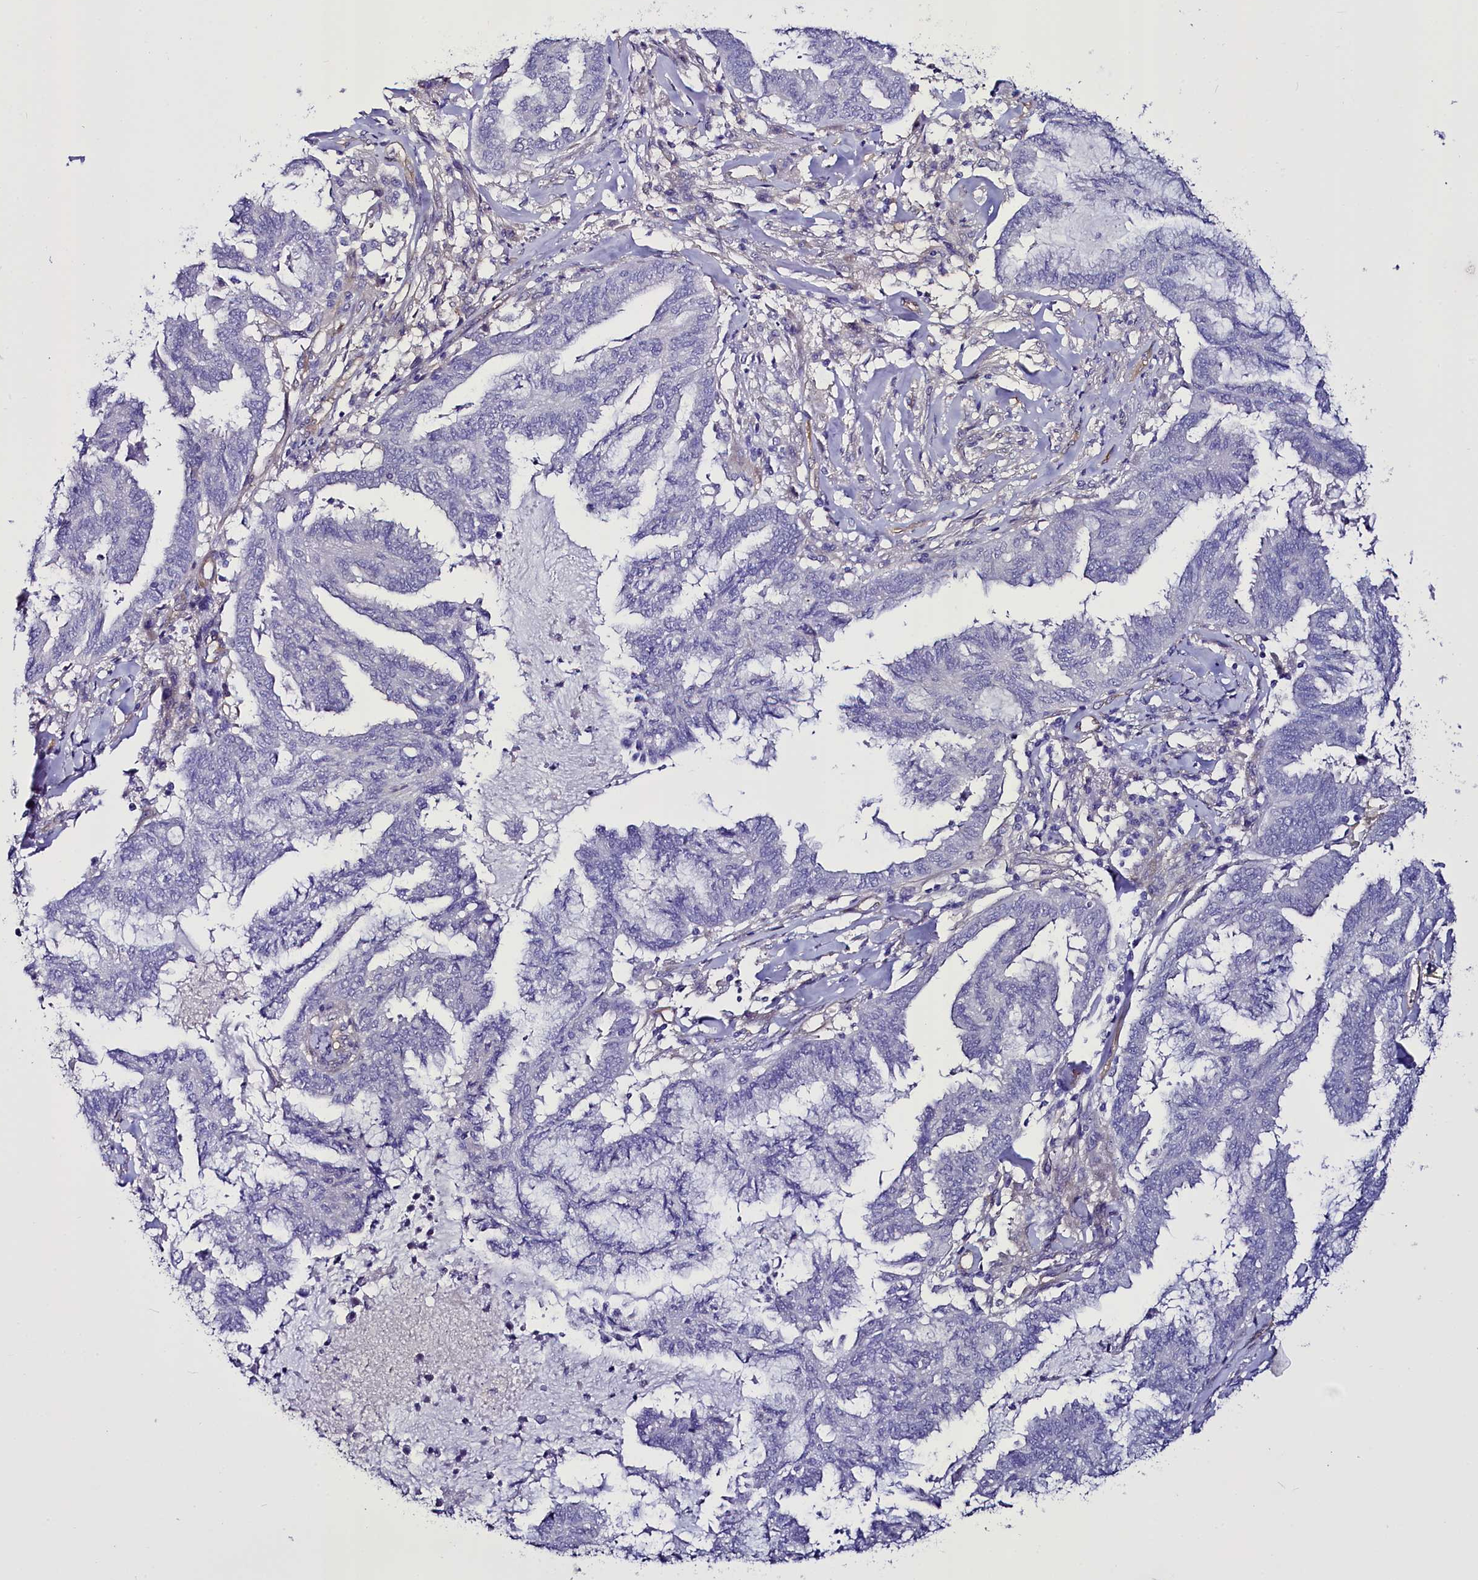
{"staining": {"intensity": "negative", "quantity": "none", "location": "none"}, "tissue": "endometrial cancer", "cell_type": "Tumor cells", "image_type": "cancer", "snomed": [{"axis": "morphology", "description": "Adenocarcinoma, NOS"}, {"axis": "topography", "description": "Endometrium"}], "caption": "Histopathology image shows no significant protein staining in tumor cells of endometrial cancer (adenocarcinoma).", "gene": "STXBP1", "patient": {"sex": "female", "age": 86}}